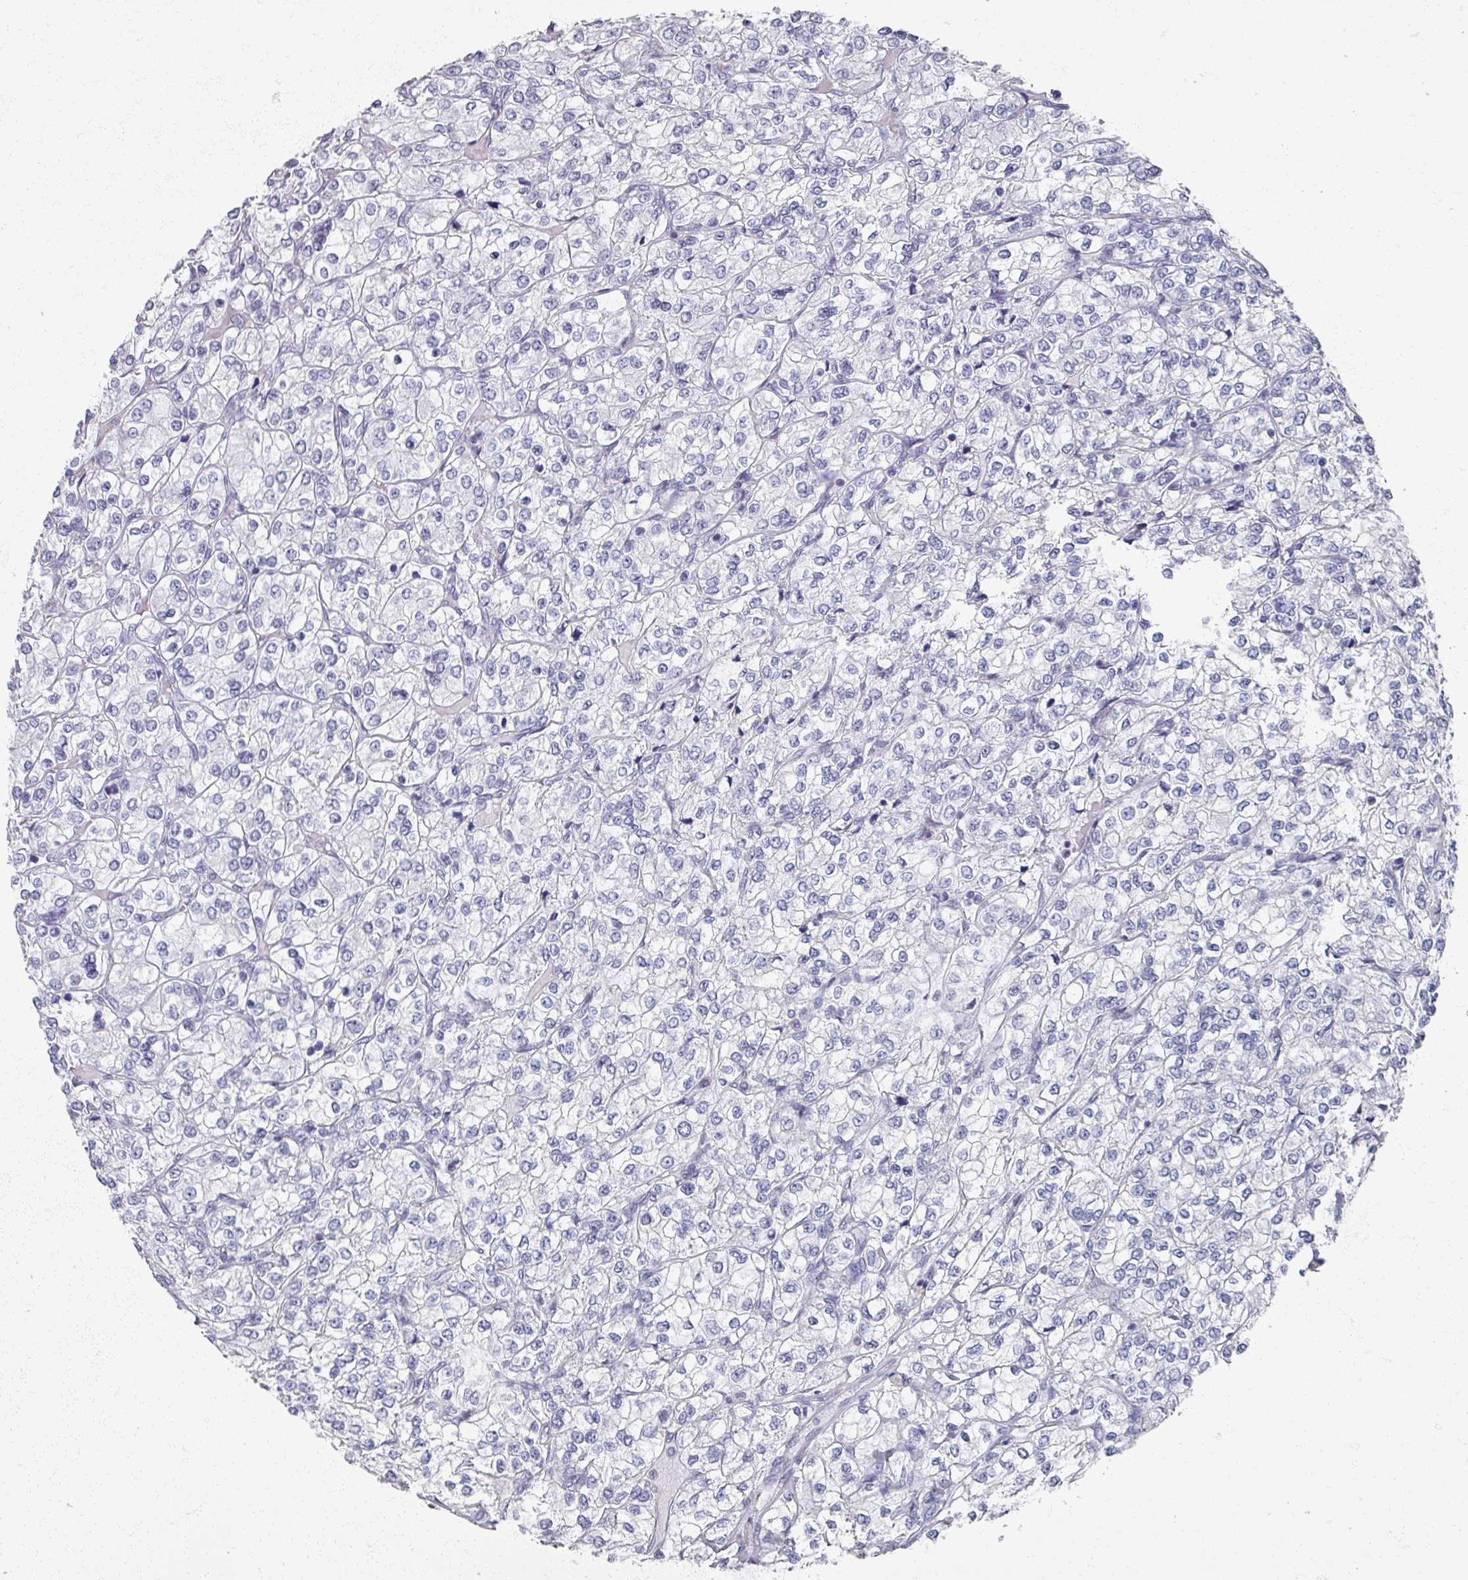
{"staining": {"intensity": "negative", "quantity": "none", "location": "none"}, "tissue": "renal cancer", "cell_type": "Tumor cells", "image_type": "cancer", "snomed": [{"axis": "morphology", "description": "Adenocarcinoma, NOS"}, {"axis": "topography", "description": "Kidney"}], "caption": "A high-resolution histopathology image shows IHC staining of renal cancer (adenocarcinoma), which demonstrates no significant positivity in tumor cells. (DAB (3,3'-diaminobenzidine) immunohistochemistry (IHC) visualized using brightfield microscopy, high magnification).", "gene": "OMG", "patient": {"sex": "male", "age": 80}}